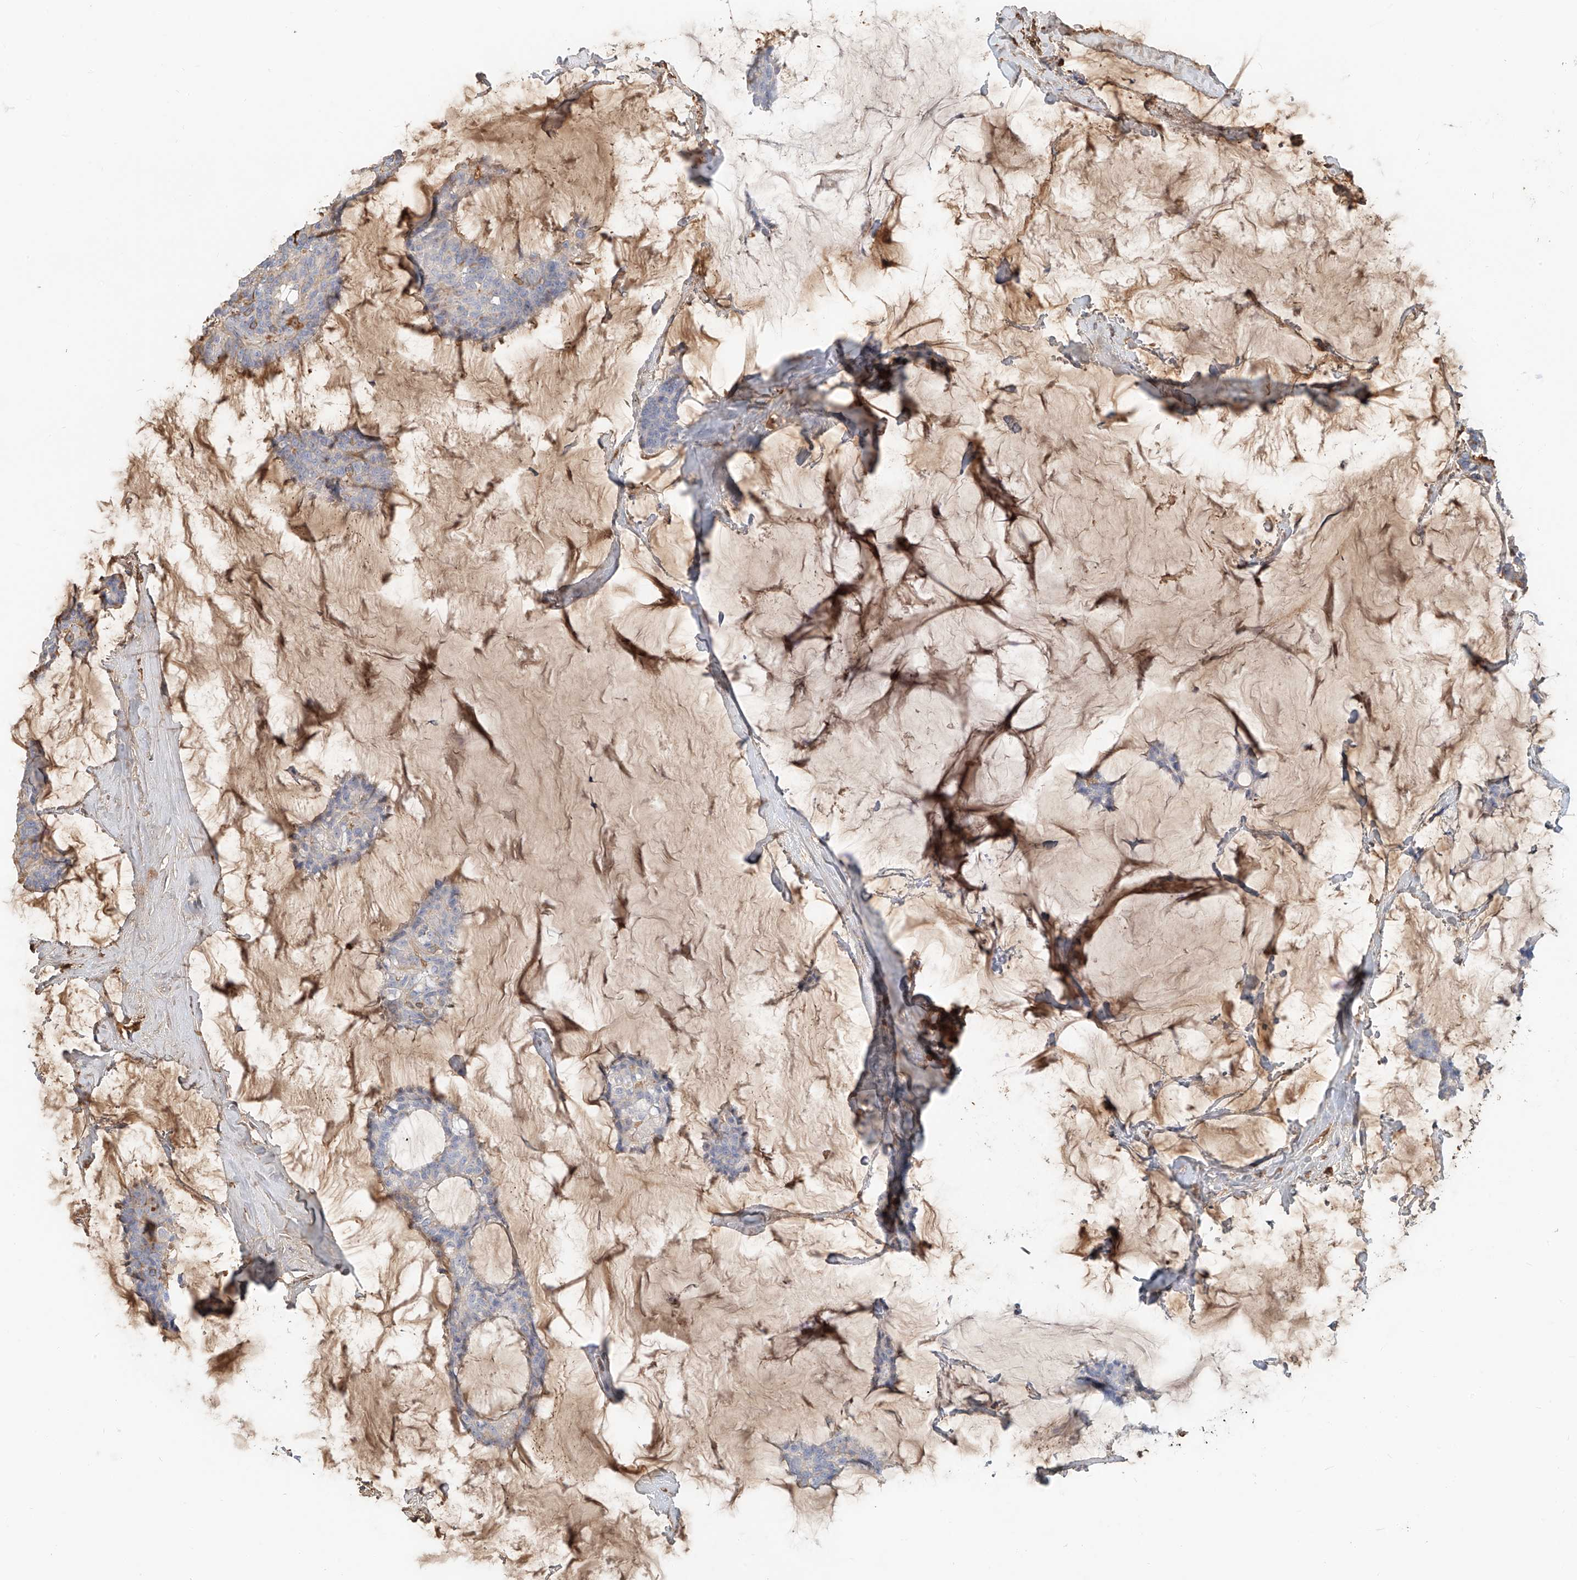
{"staining": {"intensity": "negative", "quantity": "none", "location": "none"}, "tissue": "breast cancer", "cell_type": "Tumor cells", "image_type": "cancer", "snomed": [{"axis": "morphology", "description": "Duct carcinoma"}, {"axis": "topography", "description": "Breast"}], "caption": "DAB immunohistochemical staining of human infiltrating ductal carcinoma (breast) demonstrates no significant positivity in tumor cells.", "gene": "ZFP30", "patient": {"sex": "female", "age": 93}}